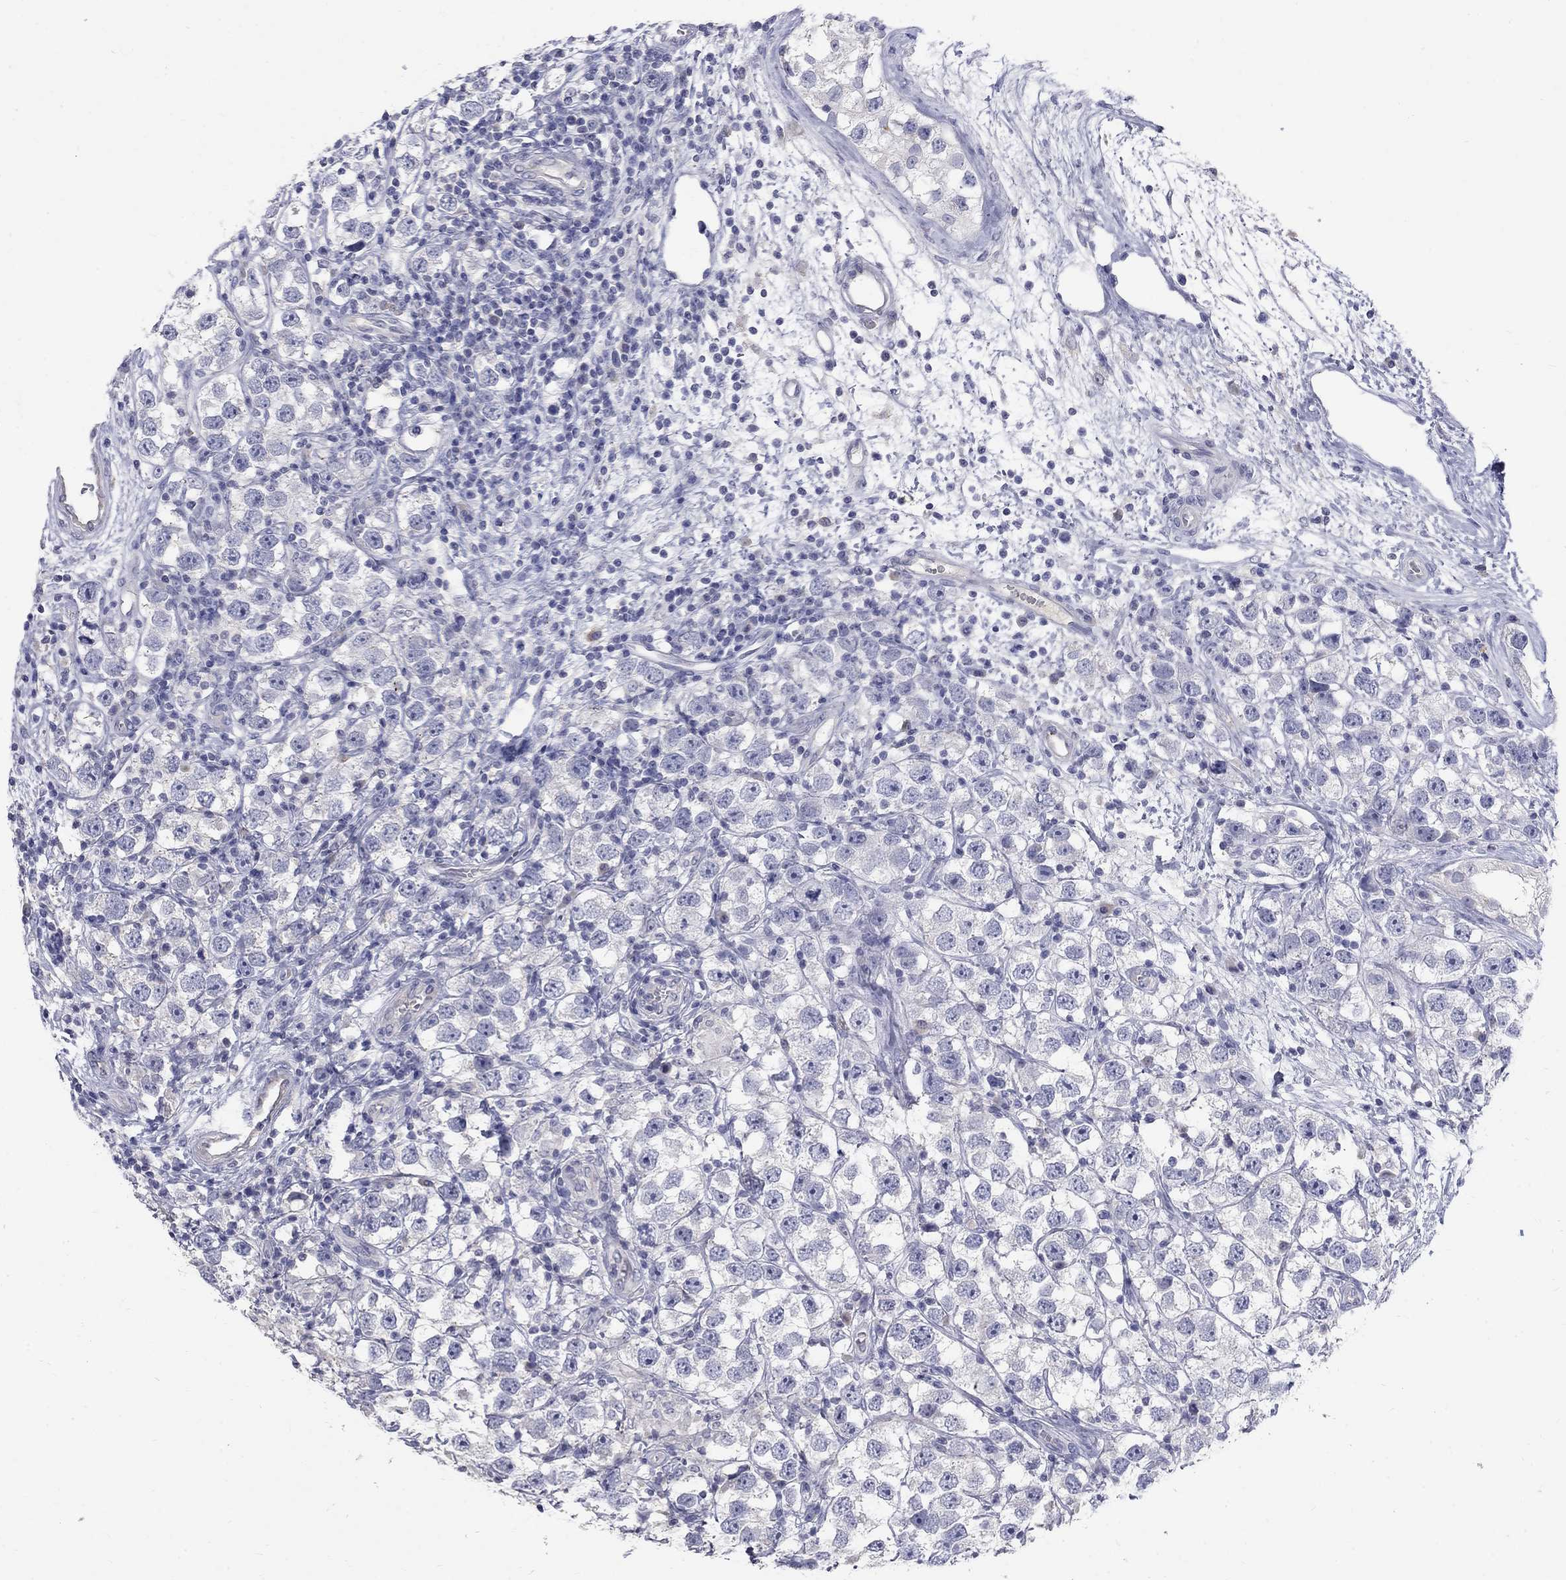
{"staining": {"intensity": "negative", "quantity": "none", "location": "none"}, "tissue": "testis cancer", "cell_type": "Tumor cells", "image_type": "cancer", "snomed": [{"axis": "morphology", "description": "Seminoma, NOS"}, {"axis": "topography", "description": "Testis"}], "caption": "Immunohistochemistry (IHC) image of neoplastic tissue: seminoma (testis) stained with DAB (3,3'-diaminobenzidine) shows no significant protein positivity in tumor cells. Brightfield microscopy of IHC stained with DAB (brown) and hematoxylin (blue), captured at high magnification.", "gene": "PTH1R", "patient": {"sex": "male", "age": 26}}